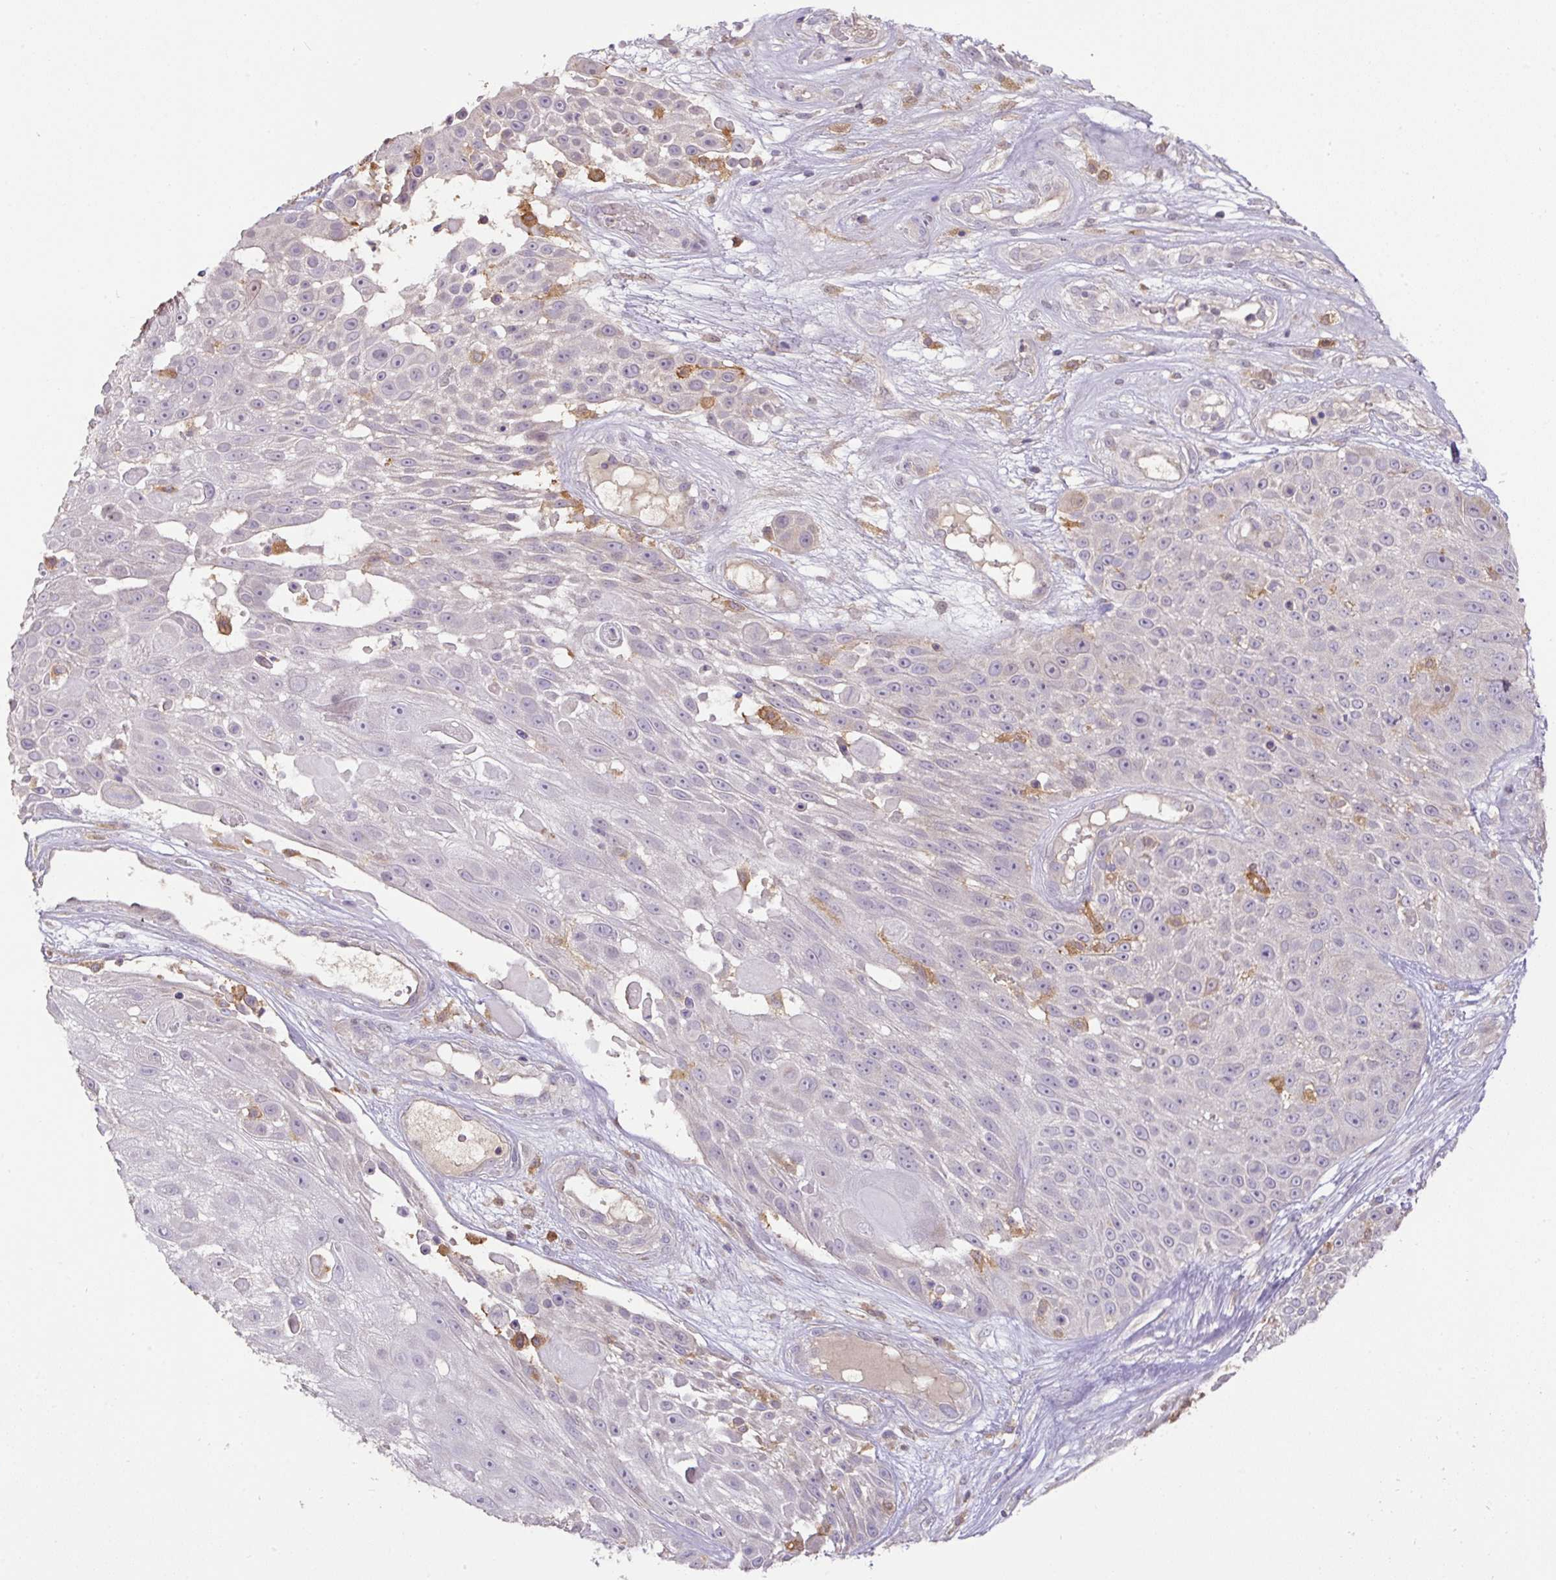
{"staining": {"intensity": "negative", "quantity": "none", "location": "none"}, "tissue": "skin cancer", "cell_type": "Tumor cells", "image_type": "cancer", "snomed": [{"axis": "morphology", "description": "Squamous cell carcinoma, NOS"}, {"axis": "topography", "description": "Skin"}], "caption": "This is an immunohistochemistry (IHC) micrograph of skin cancer (squamous cell carcinoma). There is no expression in tumor cells.", "gene": "GCNT7", "patient": {"sex": "female", "age": 86}}